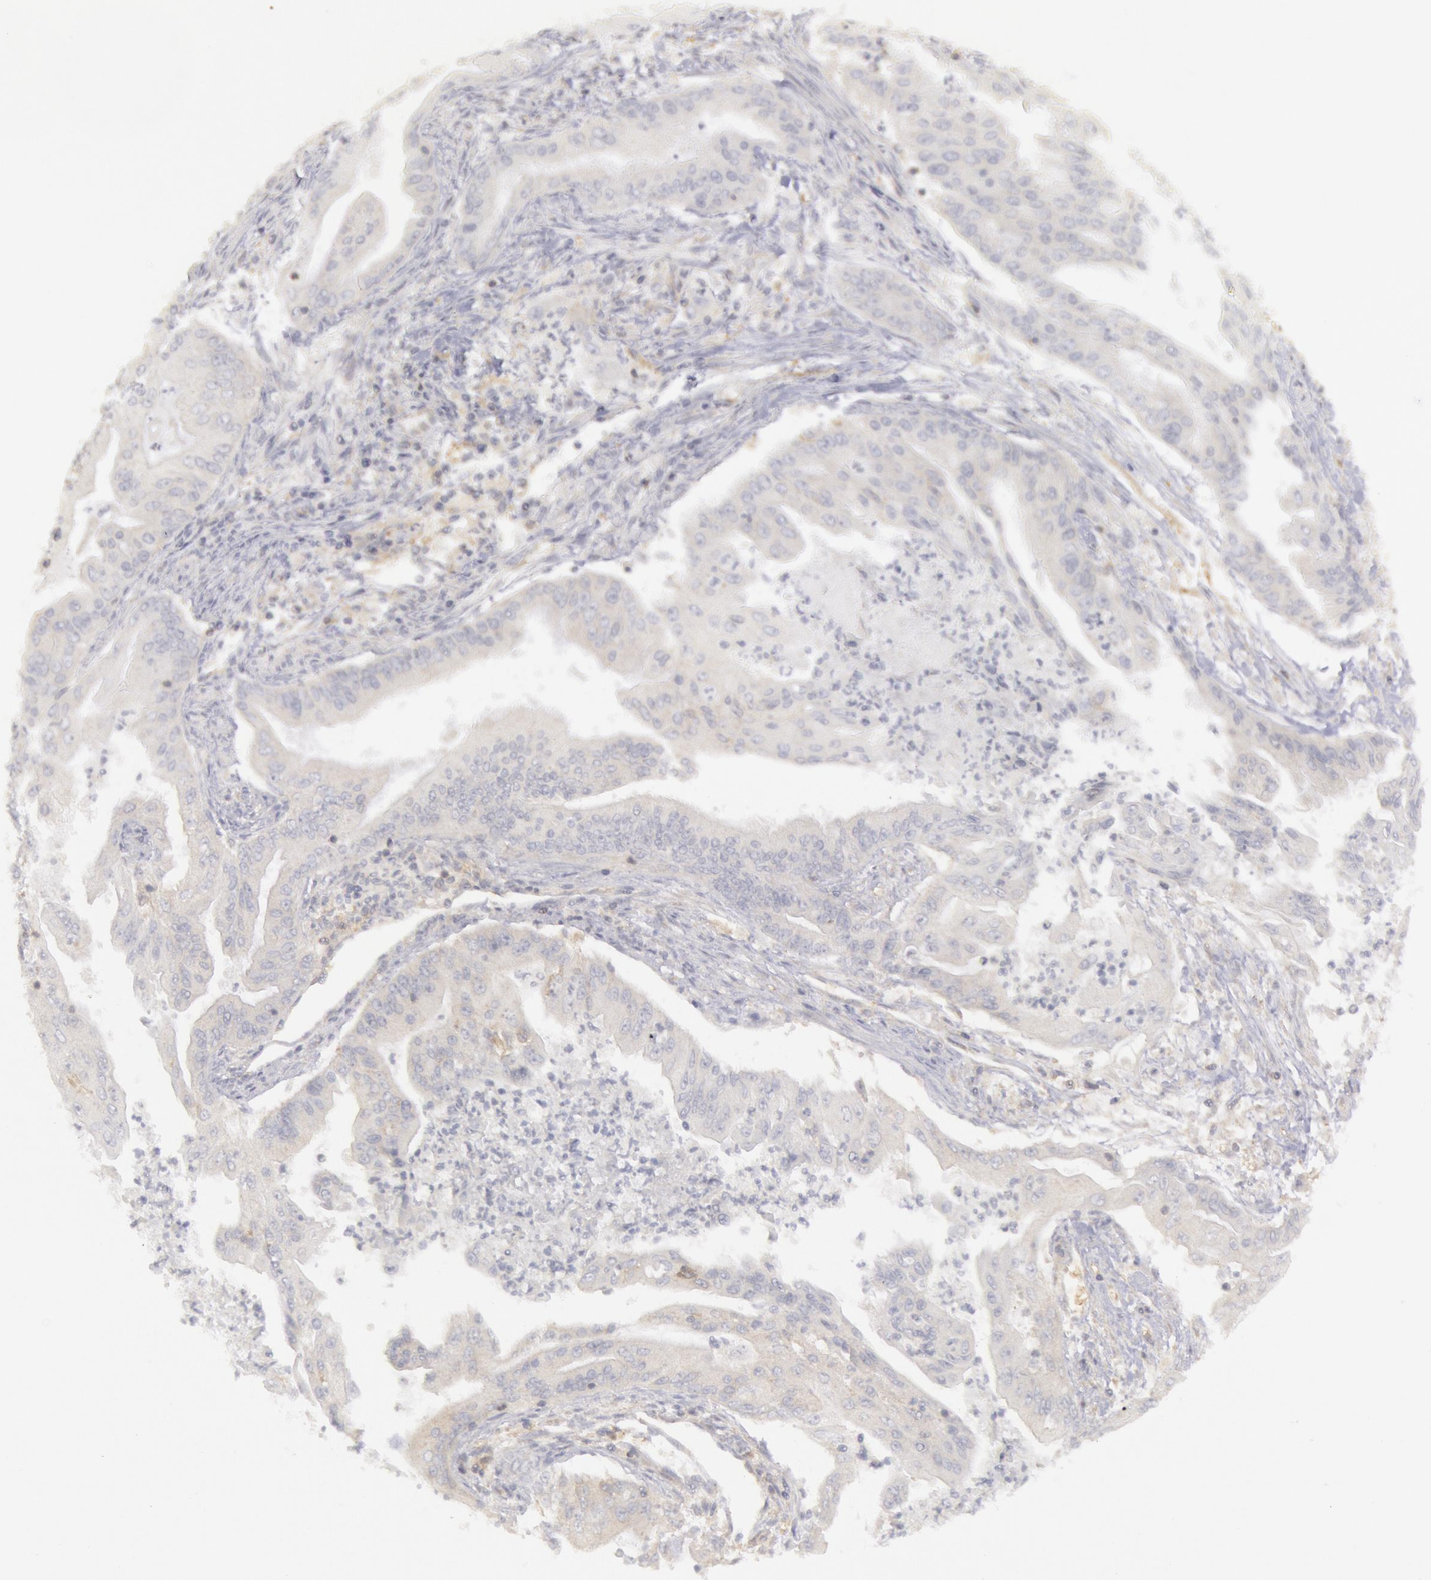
{"staining": {"intensity": "negative", "quantity": "none", "location": "none"}, "tissue": "endometrial cancer", "cell_type": "Tumor cells", "image_type": "cancer", "snomed": [{"axis": "morphology", "description": "Adenocarcinoma, NOS"}, {"axis": "topography", "description": "Endometrium"}], "caption": "This is an IHC photomicrograph of endometrial cancer. There is no expression in tumor cells.", "gene": "IKBKB", "patient": {"sex": "female", "age": 63}}